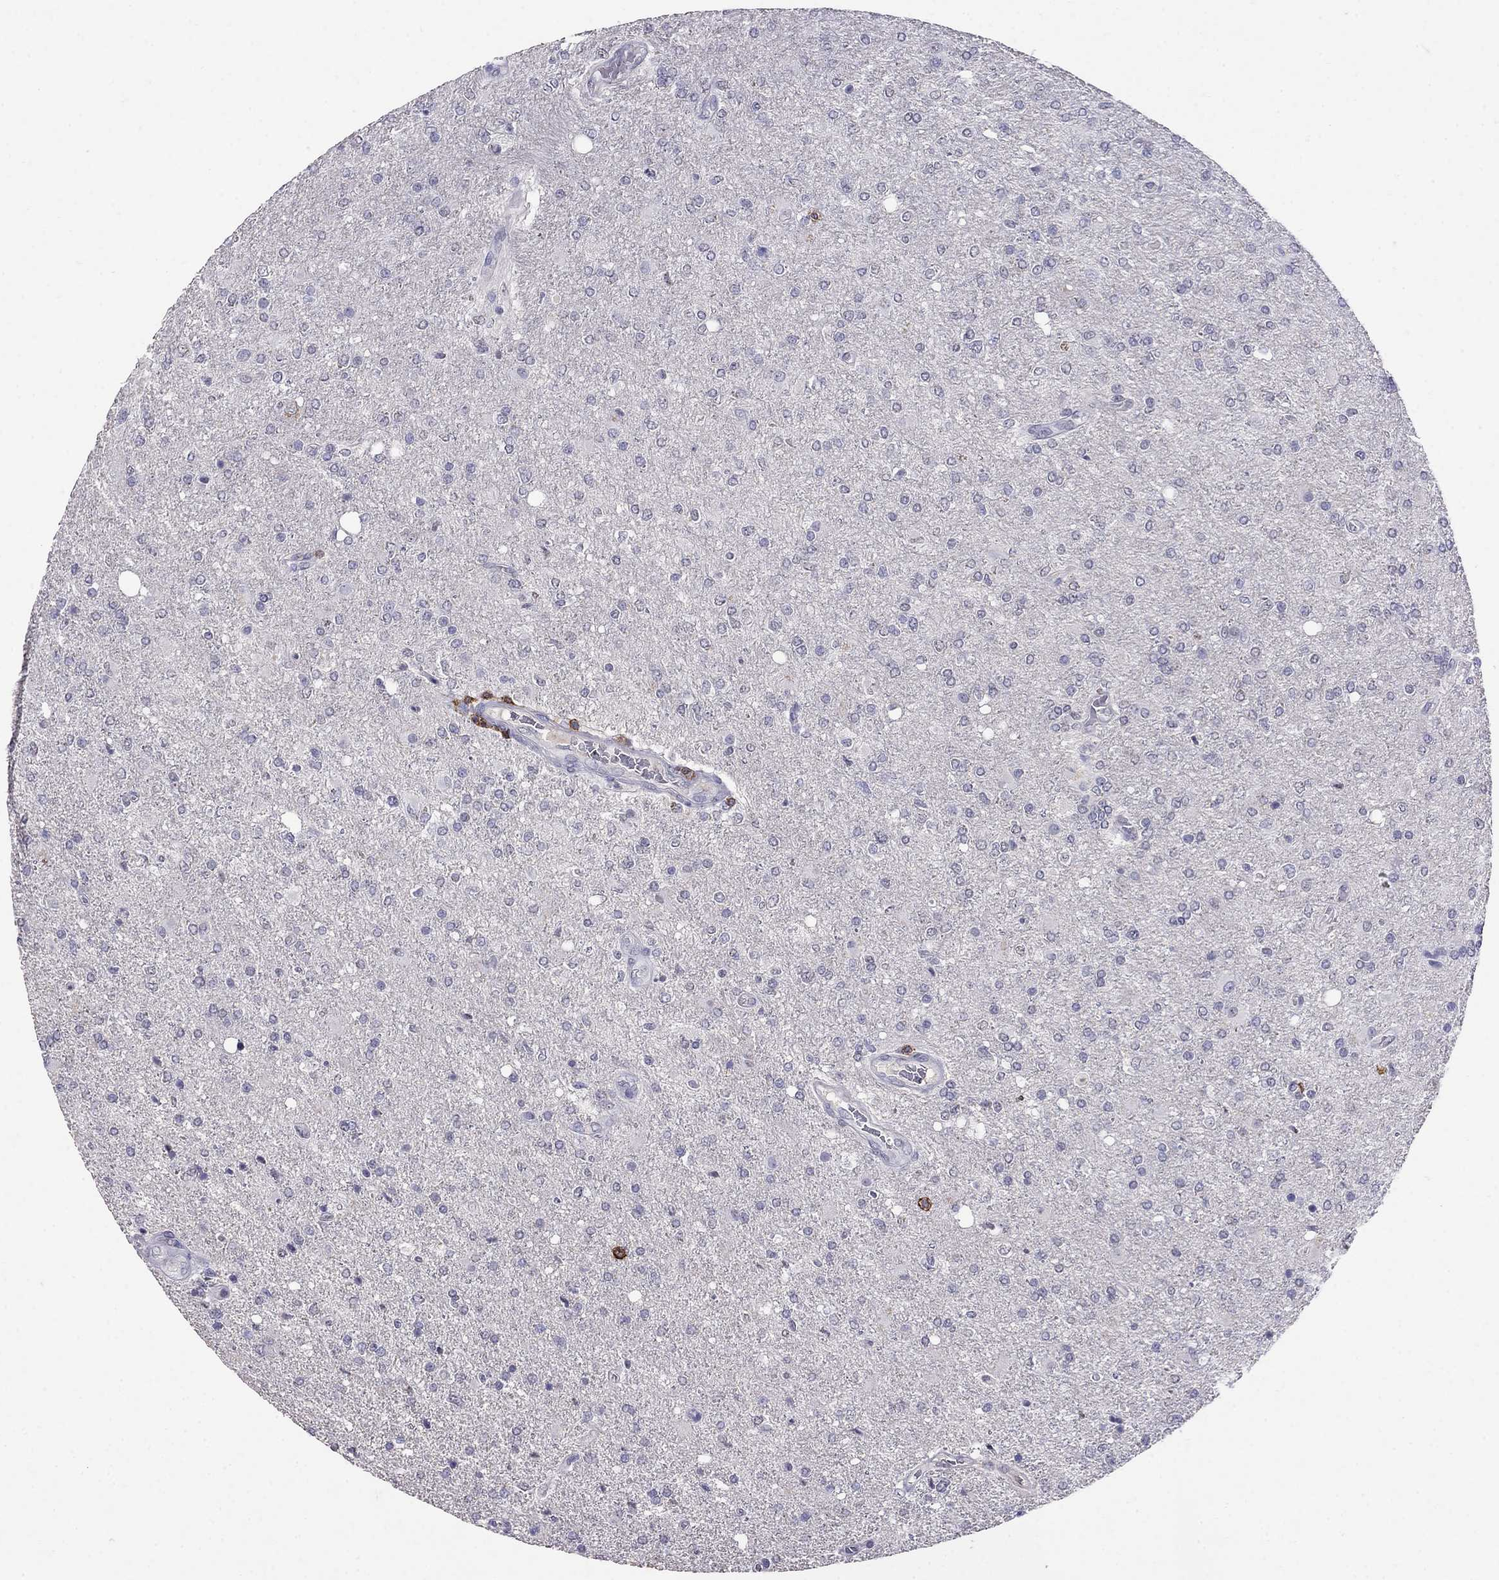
{"staining": {"intensity": "negative", "quantity": "none", "location": "none"}, "tissue": "glioma", "cell_type": "Tumor cells", "image_type": "cancer", "snomed": [{"axis": "morphology", "description": "Glioma, malignant, High grade"}, {"axis": "topography", "description": "Cerebral cortex"}], "caption": "IHC of human glioma exhibits no expression in tumor cells.", "gene": "CD8B", "patient": {"sex": "male", "age": 70}}